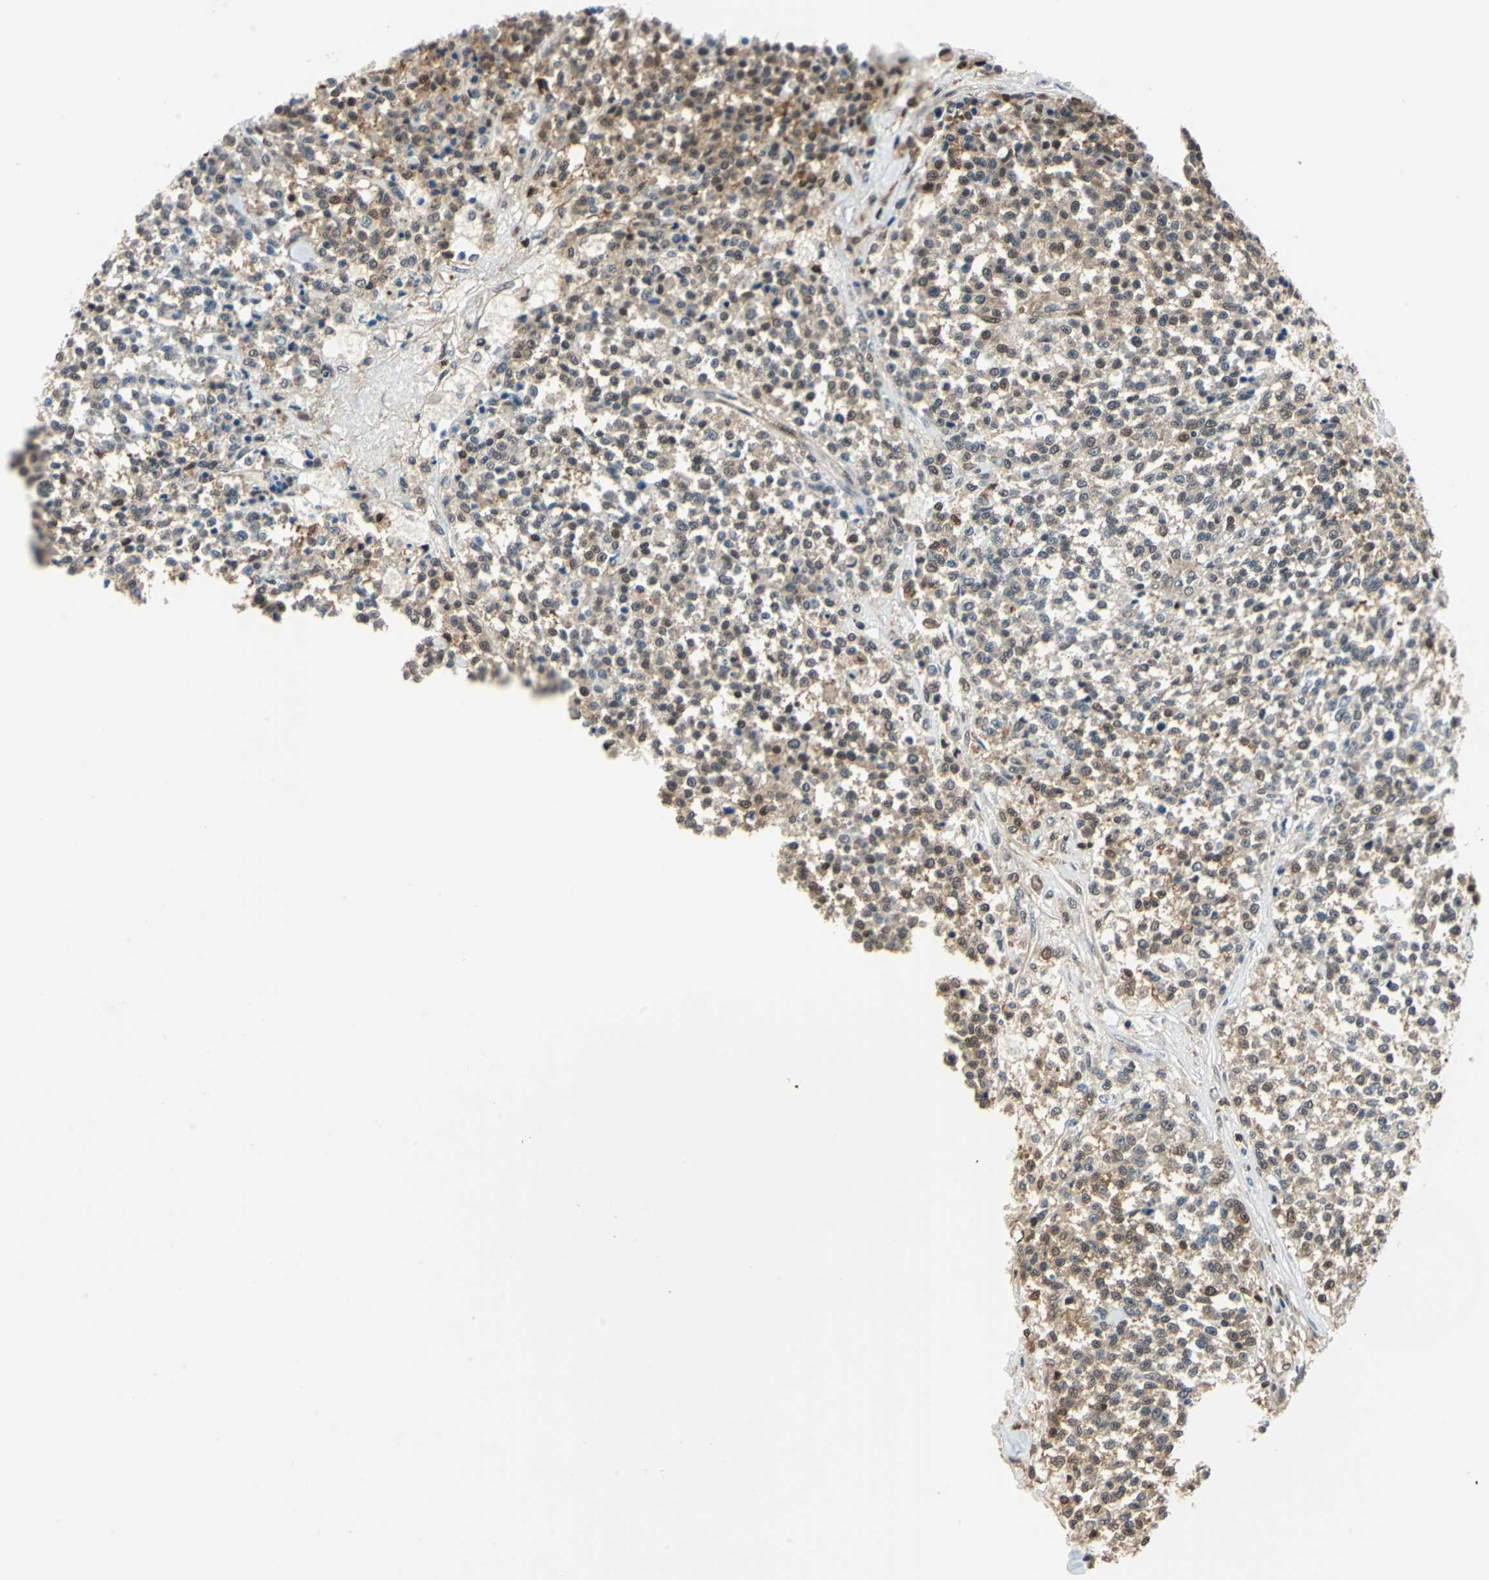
{"staining": {"intensity": "moderate", "quantity": "25%-75%", "location": "cytoplasmic/membranous"}, "tissue": "testis cancer", "cell_type": "Tumor cells", "image_type": "cancer", "snomed": [{"axis": "morphology", "description": "Seminoma, NOS"}, {"axis": "topography", "description": "Testis"}], "caption": "Testis cancer (seminoma) tissue demonstrates moderate cytoplasmic/membranous expression in about 25%-75% of tumor cells, visualized by immunohistochemistry. The protein of interest is shown in brown color, while the nuclei are stained blue.", "gene": "PSME1", "patient": {"sex": "male", "age": 59}}